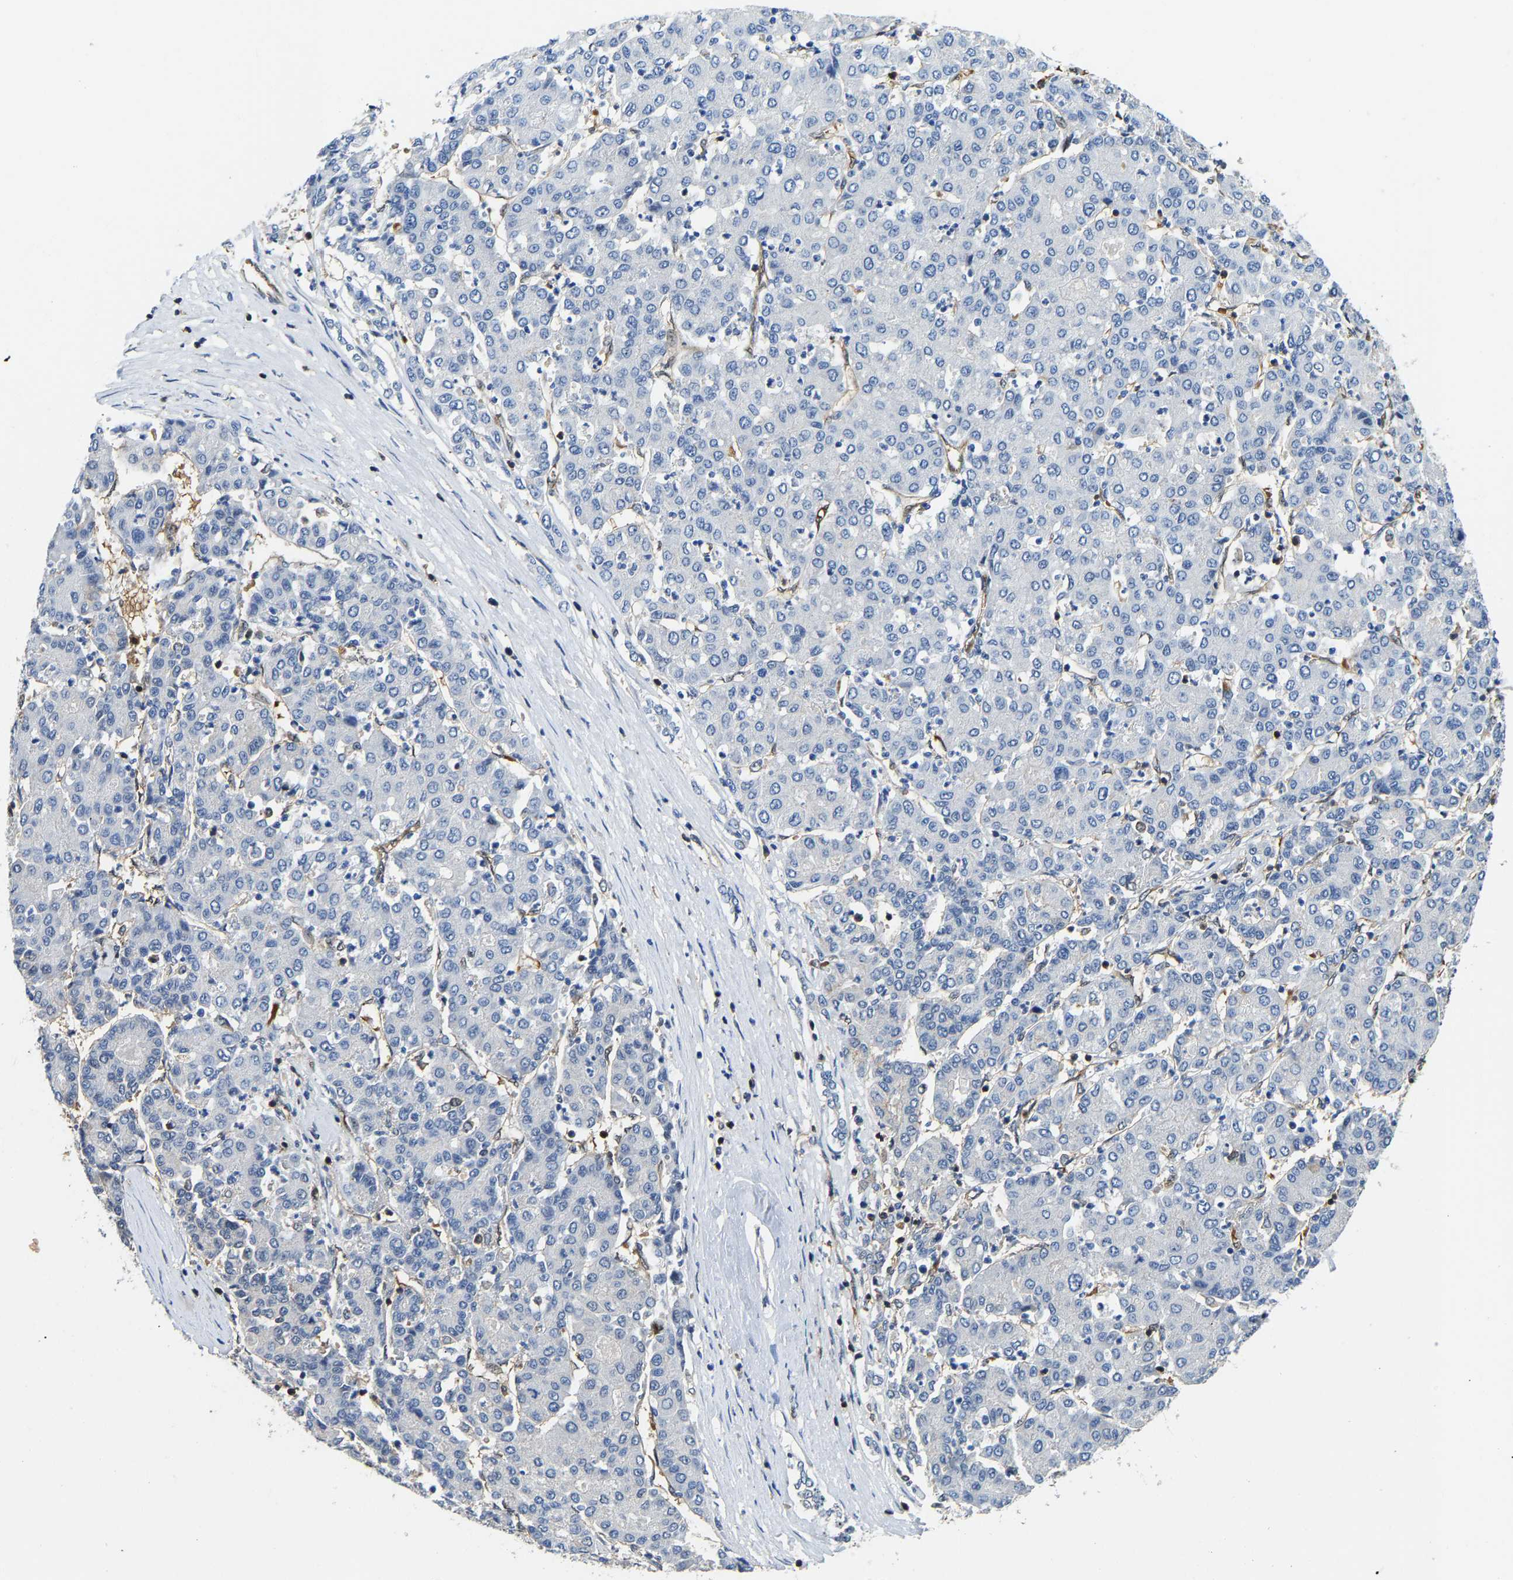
{"staining": {"intensity": "negative", "quantity": "none", "location": "none"}, "tissue": "liver cancer", "cell_type": "Tumor cells", "image_type": "cancer", "snomed": [{"axis": "morphology", "description": "Carcinoma, Hepatocellular, NOS"}, {"axis": "topography", "description": "Liver"}], "caption": "DAB (3,3'-diaminobenzidine) immunohistochemical staining of human liver hepatocellular carcinoma exhibits no significant expression in tumor cells.", "gene": "GIMAP7", "patient": {"sex": "male", "age": 65}}